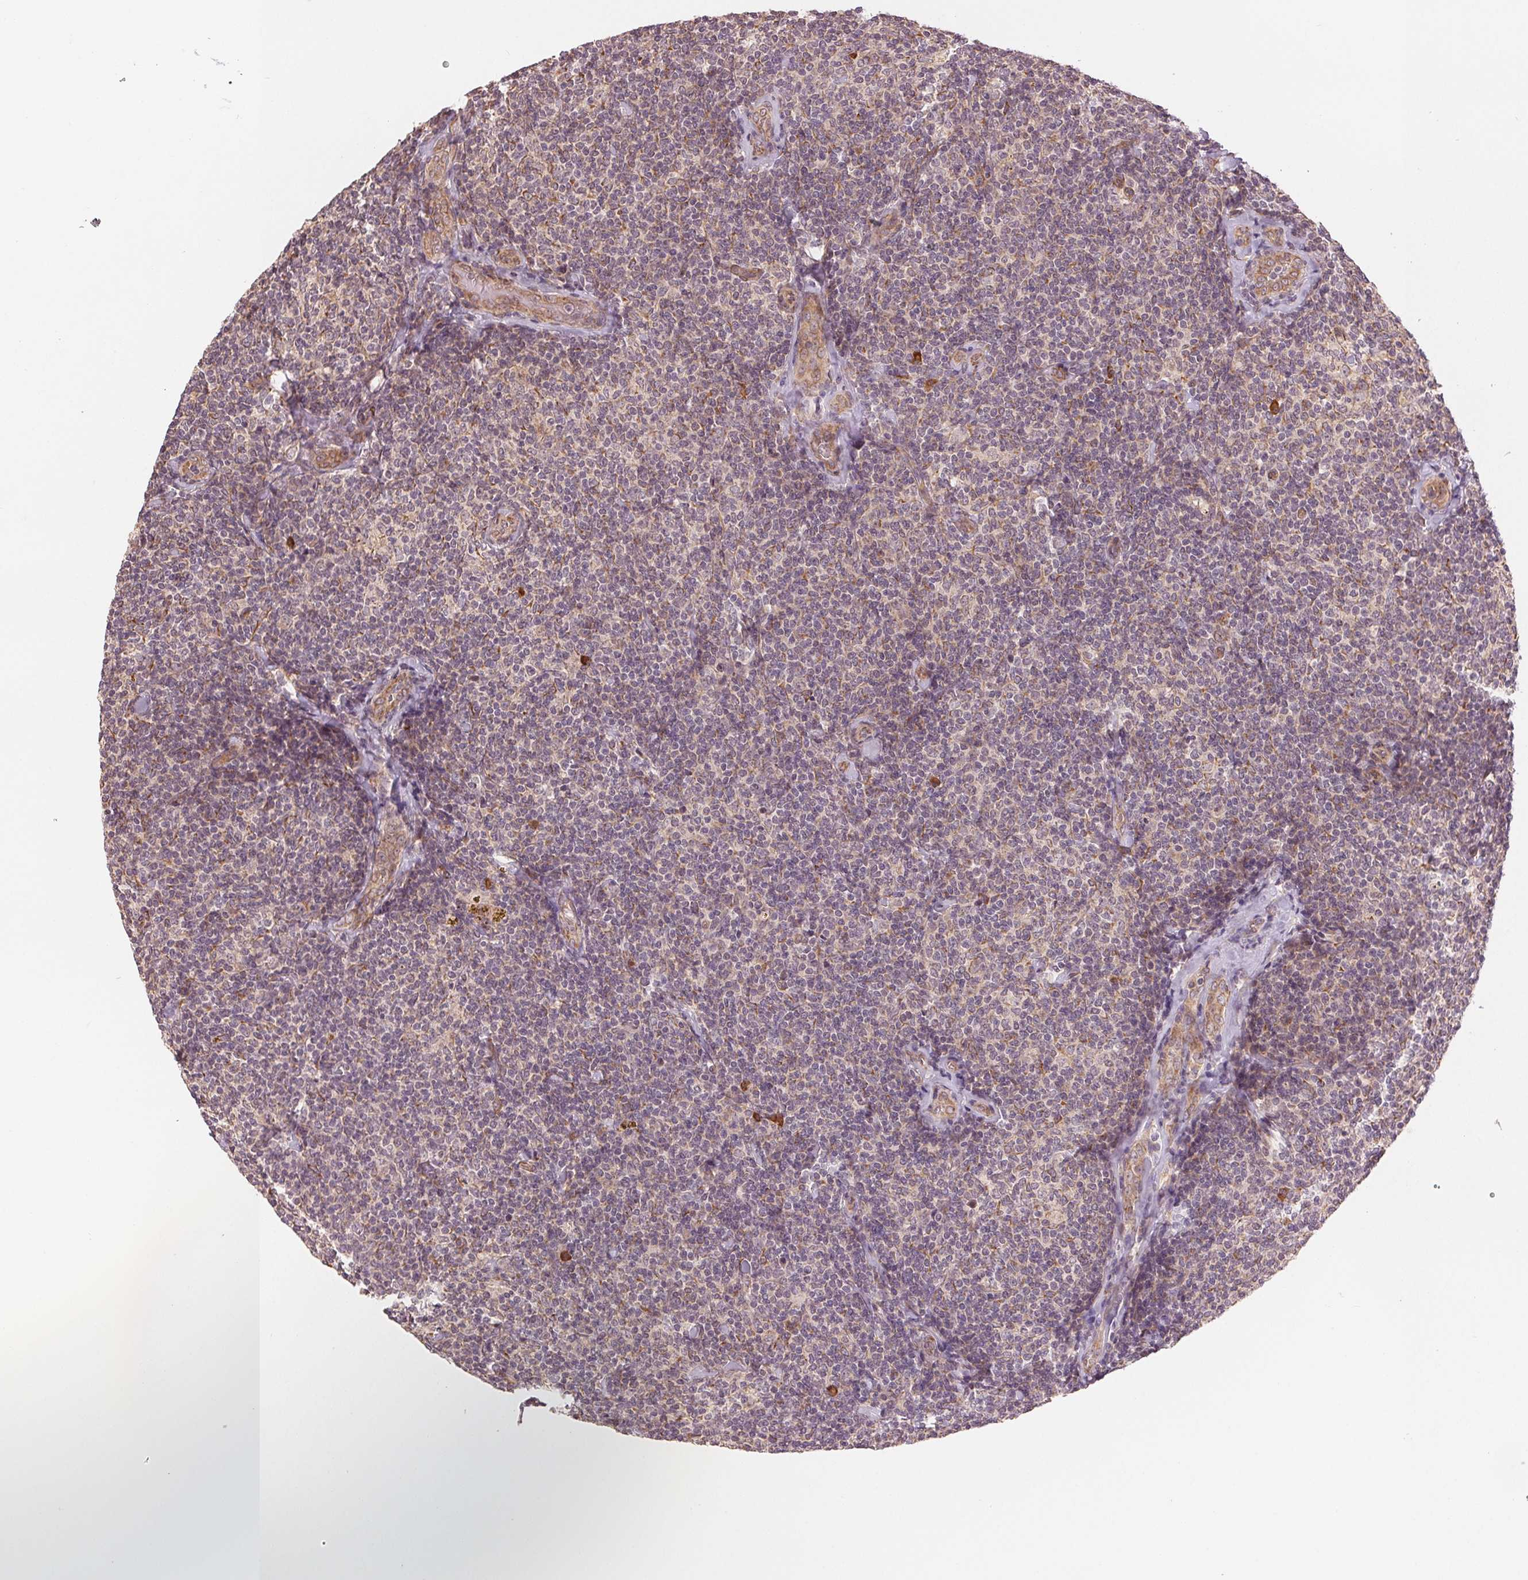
{"staining": {"intensity": "weak", "quantity": "25%-75%", "location": "cytoplasmic/membranous"}, "tissue": "lymphoma", "cell_type": "Tumor cells", "image_type": "cancer", "snomed": [{"axis": "morphology", "description": "Malignant lymphoma, non-Hodgkin's type, Low grade"}, {"axis": "topography", "description": "Lymph node"}], "caption": "Immunohistochemical staining of low-grade malignant lymphoma, non-Hodgkin's type exhibits low levels of weak cytoplasmic/membranous protein staining in approximately 25%-75% of tumor cells.", "gene": "SLC20A1", "patient": {"sex": "female", "age": 56}}